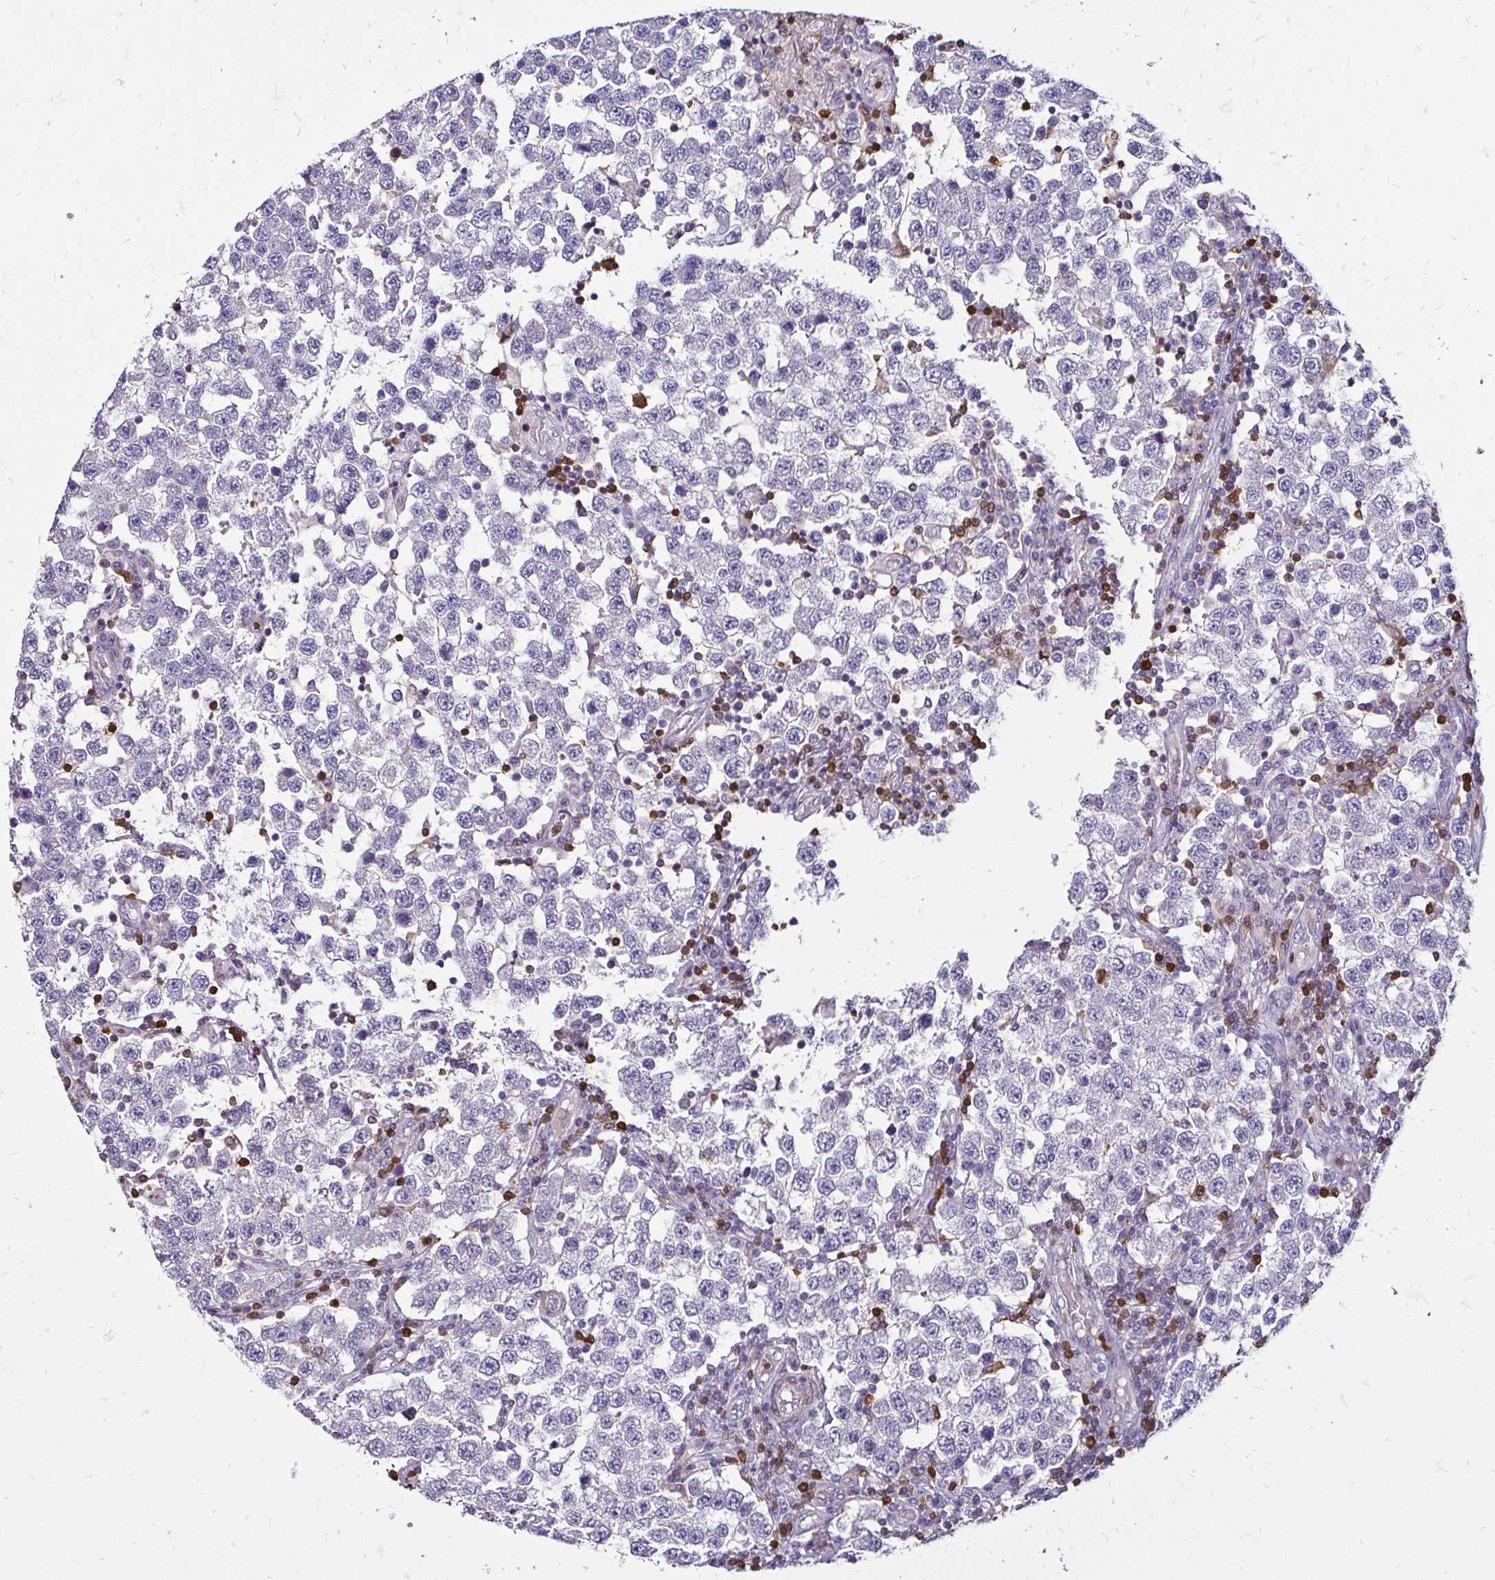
{"staining": {"intensity": "negative", "quantity": "none", "location": "none"}, "tissue": "testis cancer", "cell_type": "Tumor cells", "image_type": "cancer", "snomed": [{"axis": "morphology", "description": "Seminoma, NOS"}, {"axis": "topography", "description": "Testis"}], "caption": "This is an immunohistochemistry histopathology image of human testis cancer. There is no staining in tumor cells.", "gene": "ZFP1", "patient": {"sex": "male", "age": 34}}